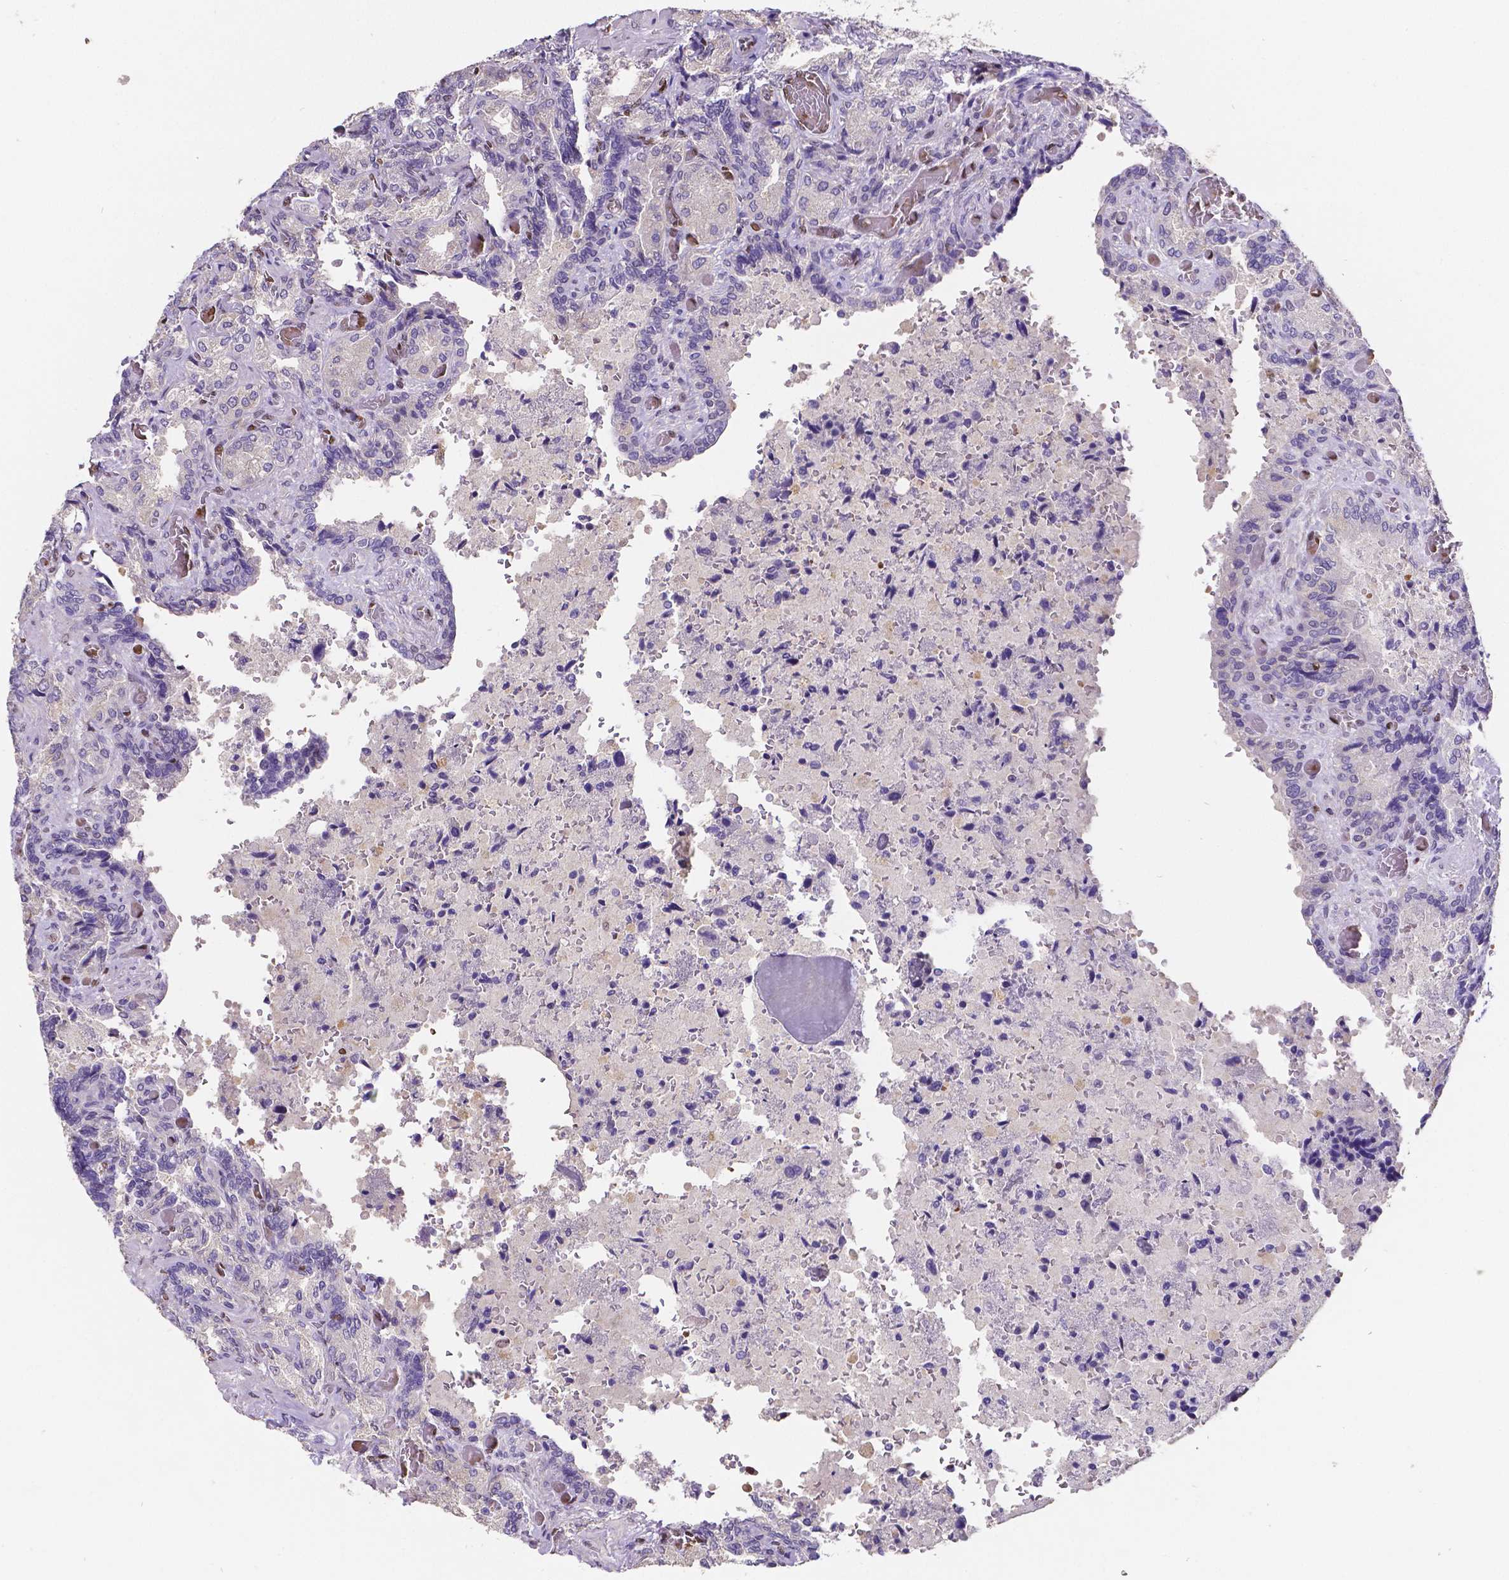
{"staining": {"intensity": "negative", "quantity": "none", "location": "none"}, "tissue": "seminal vesicle", "cell_type": "Glandular cells", "image_type": "normal", "snomed": [{"axis": "morphology", "description": "Normal tissue, NOS"}, {"axis": "topography", "description": "Seminal veicle"}], "caption": "Seminal vesicle stained for a protein using IHC demonstrates no expression glandular cells.", "gene": "MEF2C", "patient": {"sex": "male", "age": 68}}